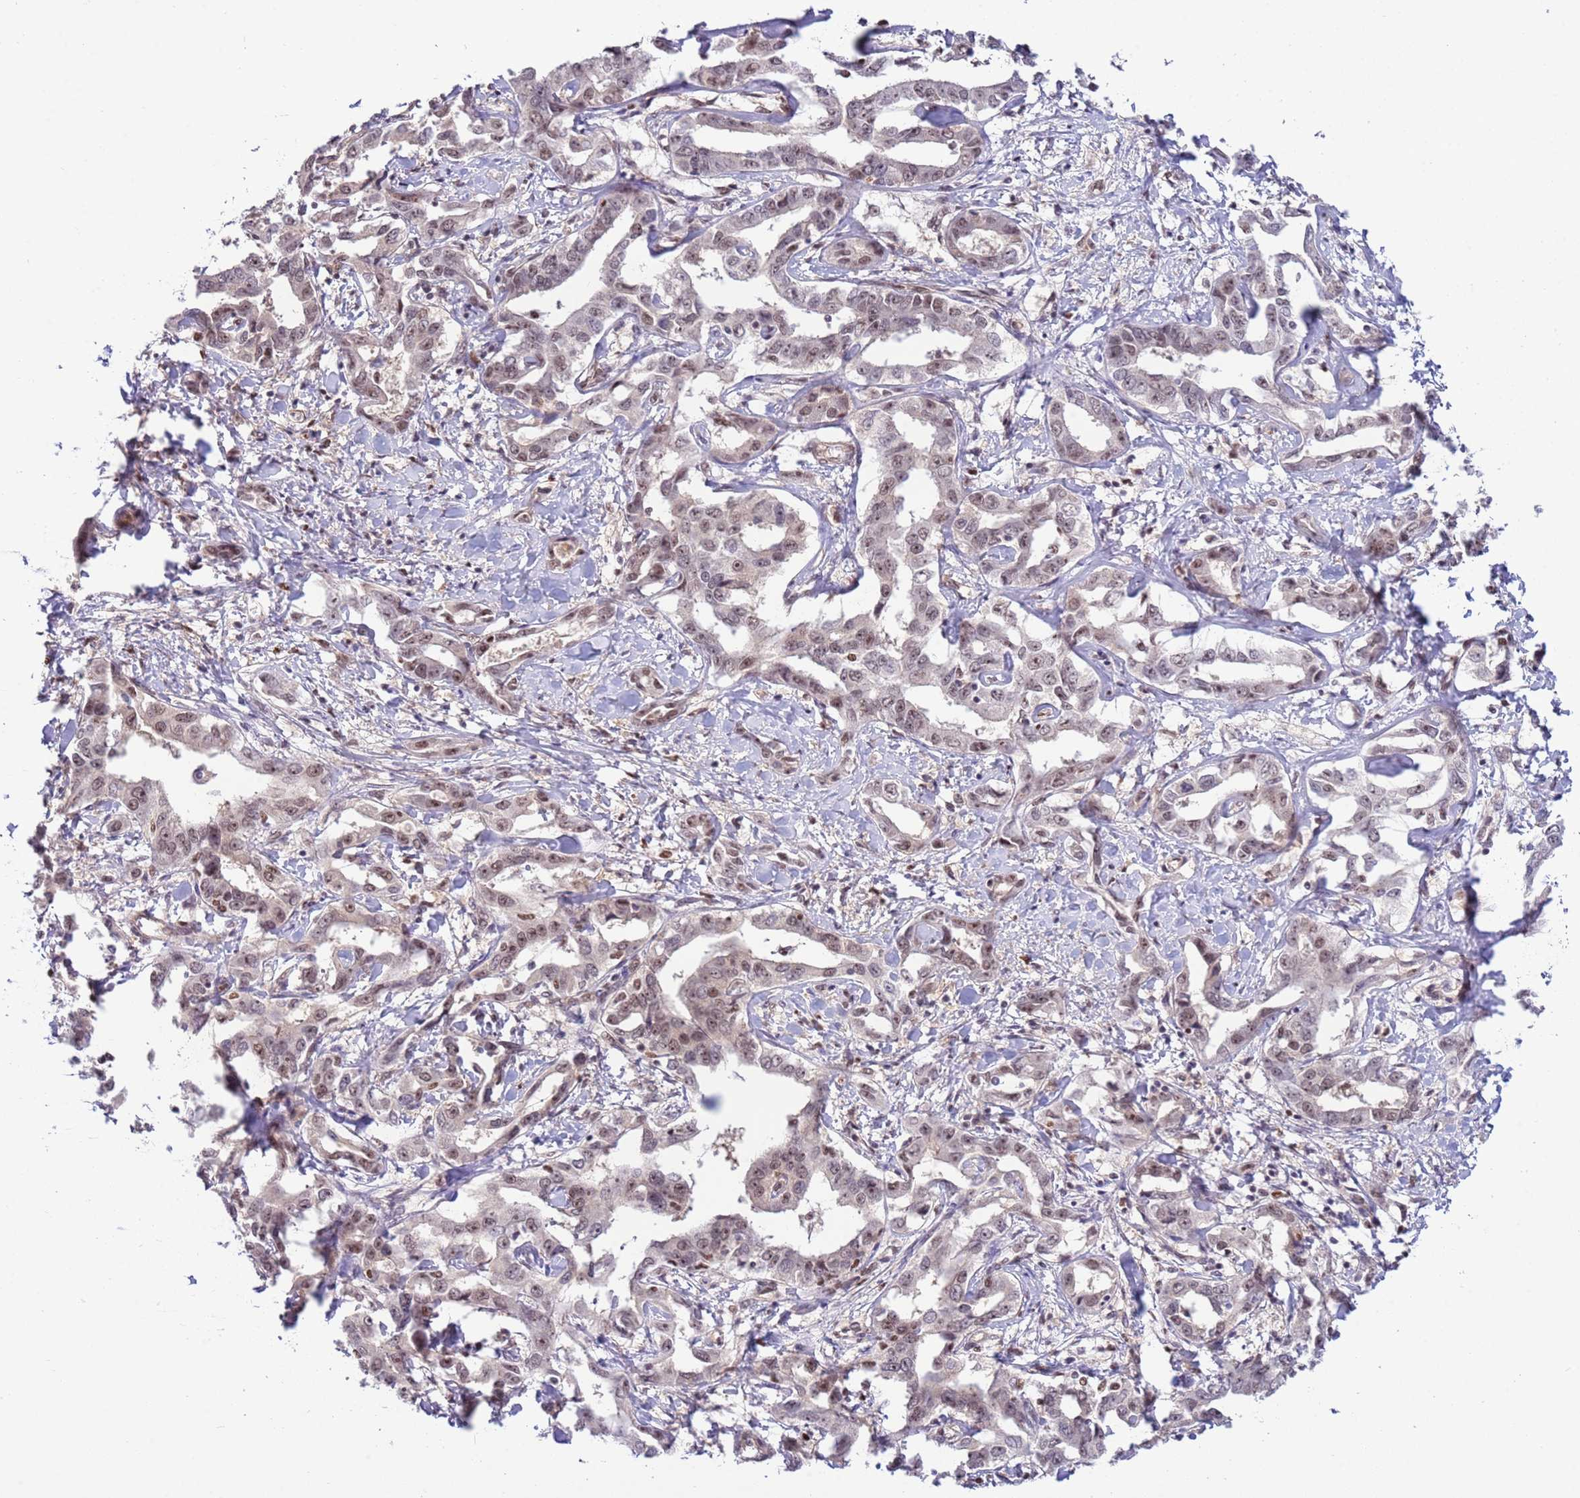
{"staining": {"intensity": "moderate", "quantity": "25%-75%", "location": "nuclear"}, "tissue": "liver cancer", "cell_type": "Tumor cells", "image_type": "cancer", "snomed": [{"axis": "morphology", "description": "Cholangiocarcinoma"}, {"axis": "topography", "description": "Liver"}], "caption": "This photomicrograph displays cholangiocarcinoma (liver) stained with IHC to label a protein in brown. The nuclear of tumor cells show moderate positivity for the protein. Nuclei are counter-stained blue.", "gene": "PRPF6", "patient": {"sex": "male", "age": 59}}